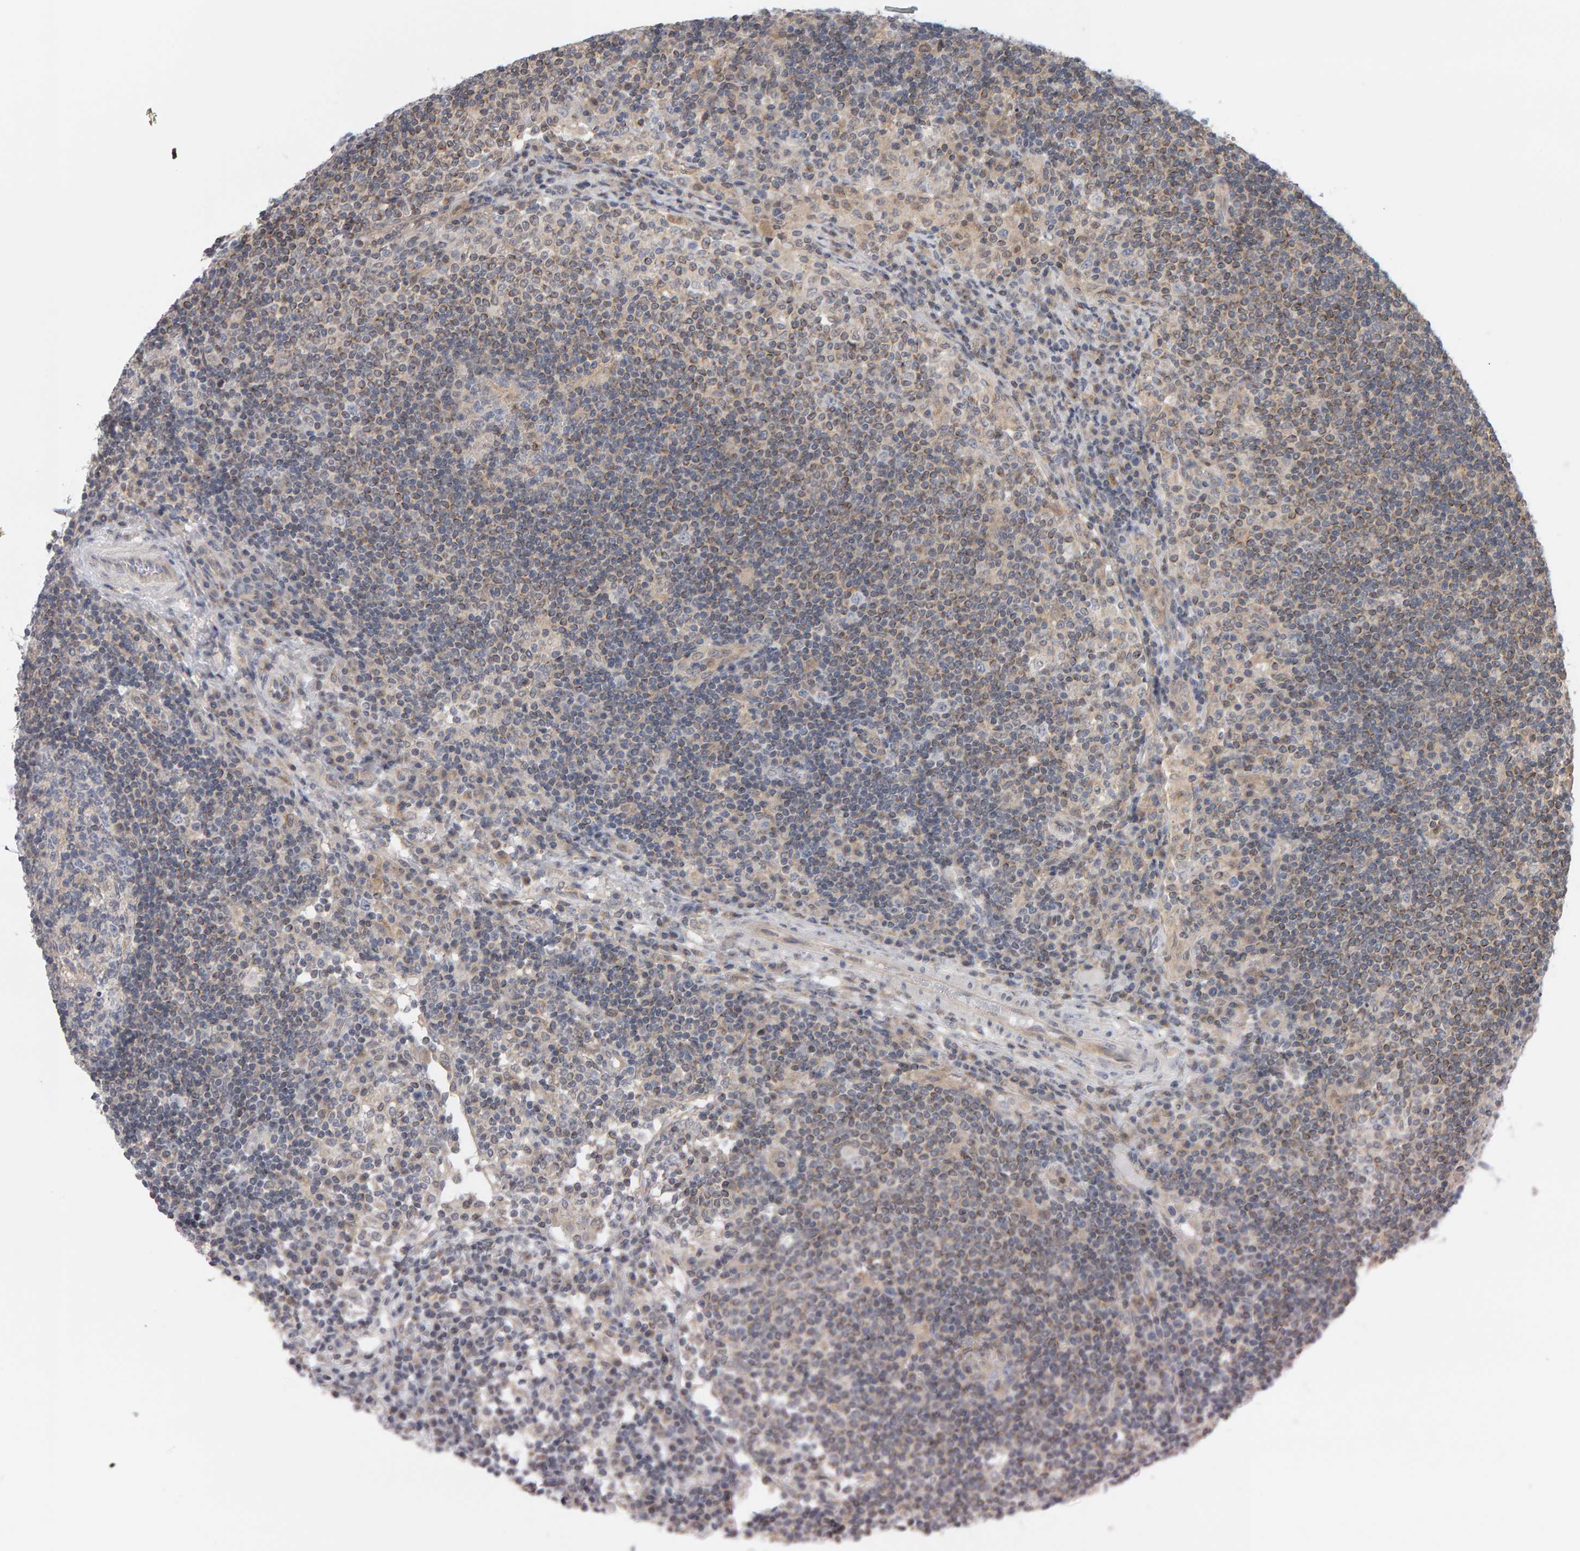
{"staining": {"intensity": "weak", "quantity": "<25%", "location": "cytoplasmic/membranous"}, "tissue": "lymph node", "cell_type": "Germinal center cells", "image_type": "normal", "snomed": [{"axis": "morphology", "description": "Normal tissue, NOS"}, {"axis": "topography", "description": "Lymph node"}], "caption": "Micrograph shows no significant protein positivity in germinal center cells of benign lymph node. The staining is performed using DAB brown chromogen with nuclei counter-stained in using hematoxylin.", "gene": "MSRA", "patient": {"sex": "female", "age": 53}}